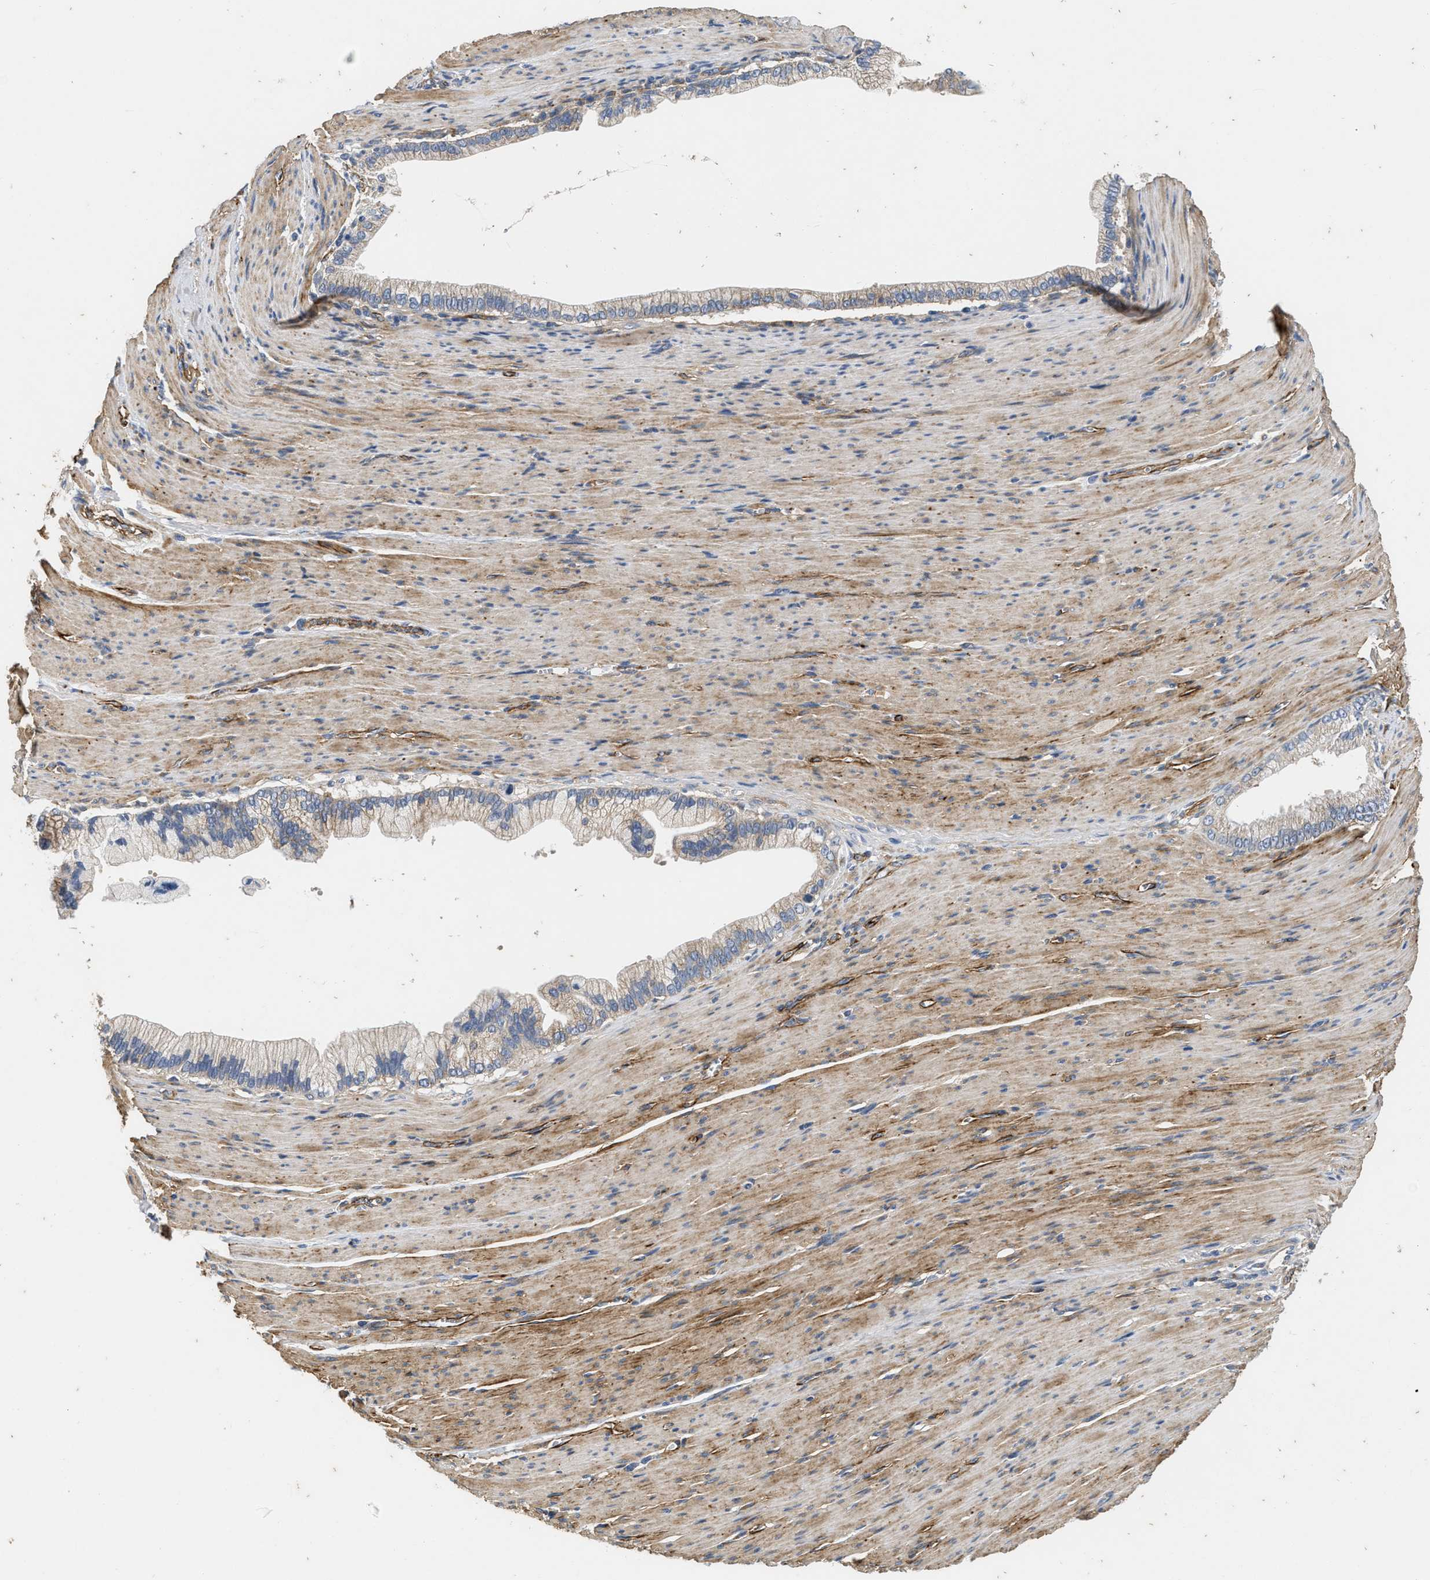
{"staining": {"intensity": "weak", "quantity": ">75%", "location": "cytoplasmic/membranous"}, "tissue": "pancreatic cancer", "cell_type": "Tumor cells", "image_type": "cancer", "snomed": [{"axis": "morphology", "description": "Adenocarcinoma, NOS"}, {"axis": "topography", "description": "Pancreas"}], "caption": "Adenocarcinoma (pancreatic) tissue reveals weak cytoplasmic/membranous expression in approximately >75% of tumor cells, visualized by immunohistochemistry. Immunohistochemistry stains the protein of interest in brown and the nuclei are stained blue.", "gene": "NME6", "patient": {"sex": "male", "age": 69}}